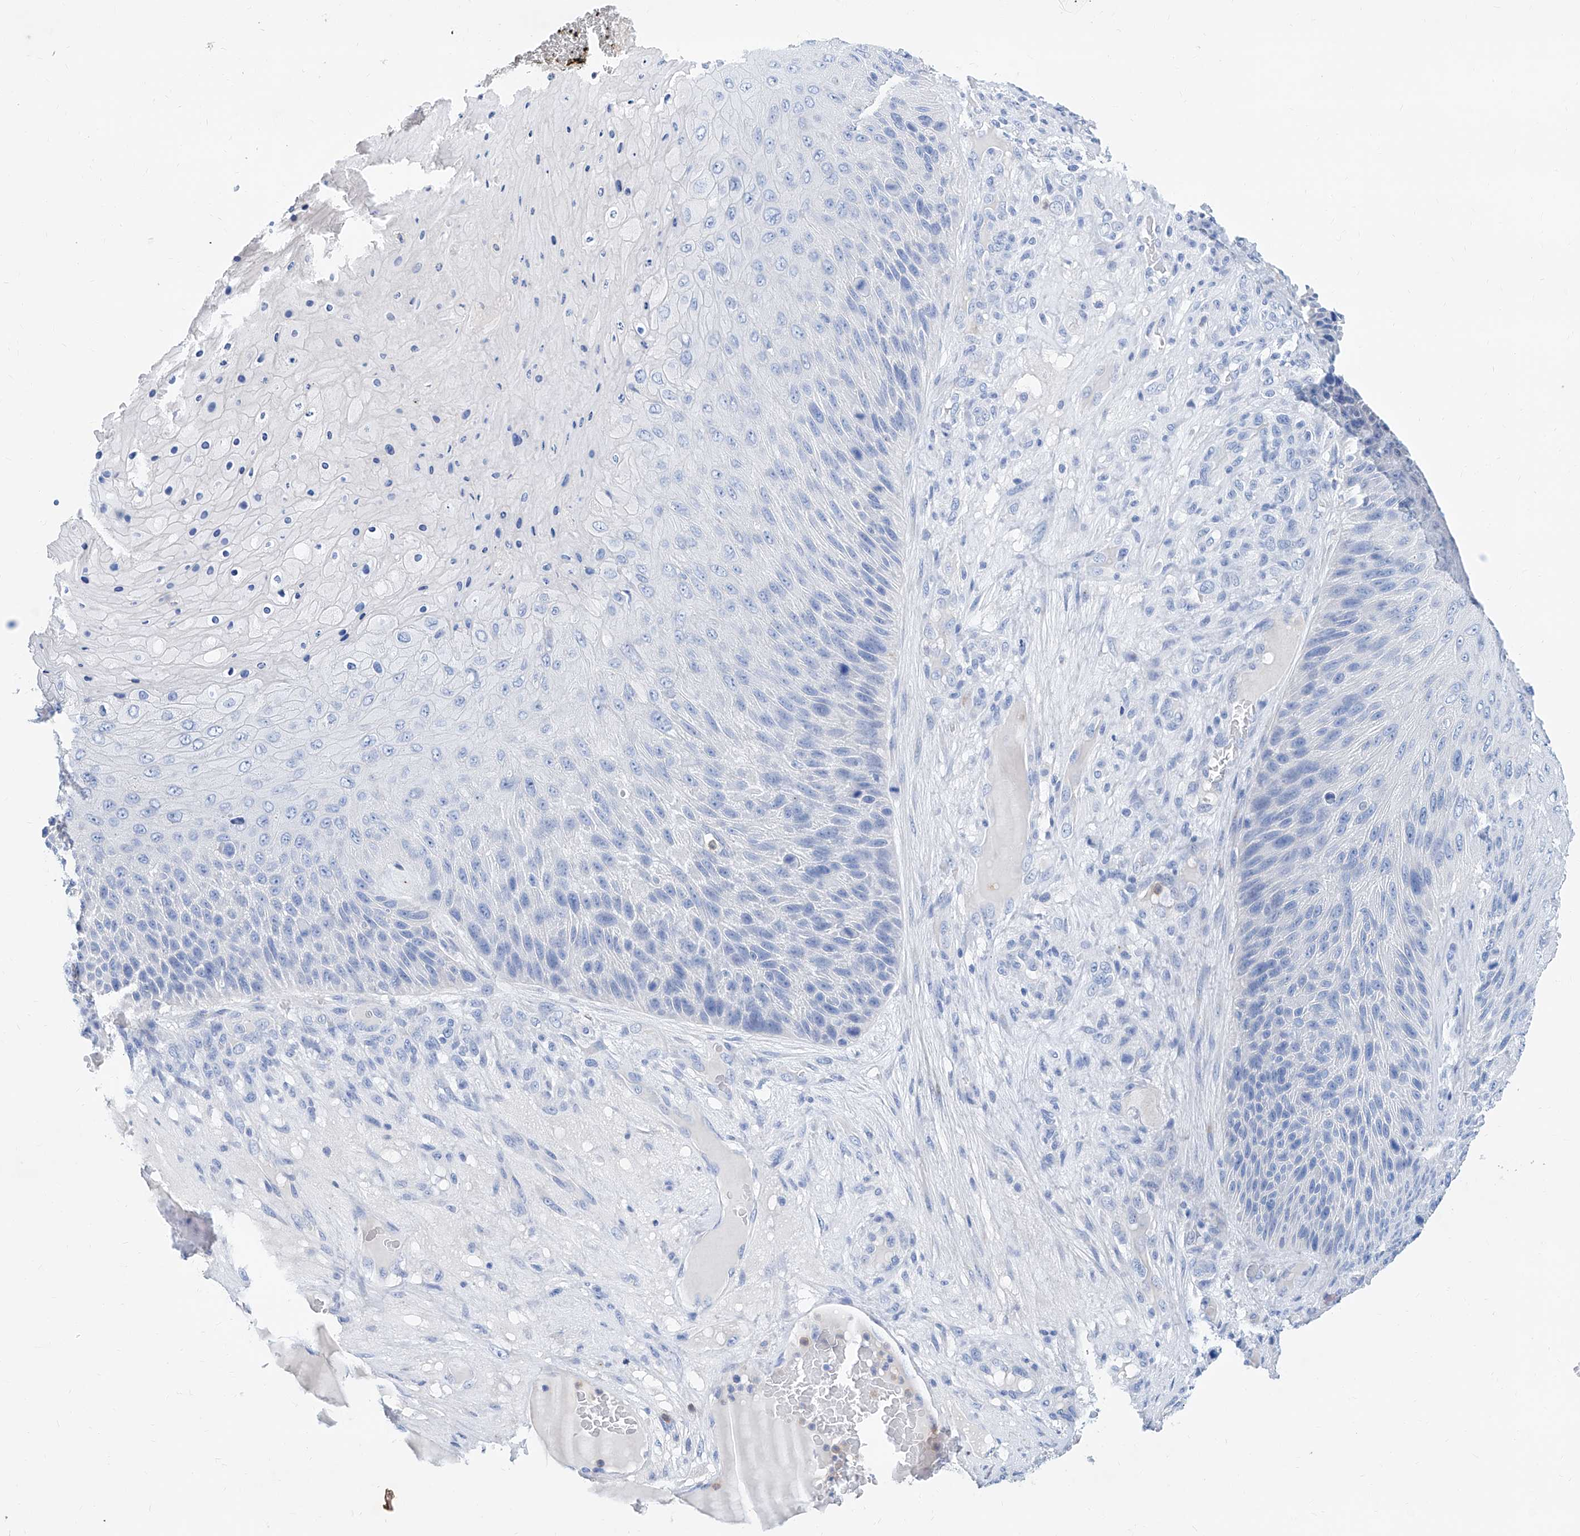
{"staining": {"intensity": "negative", "quantity": "none", "location": "none"}, "tissue": "skin cancer", "cell_type": "Tumor cells", "image_type": "cancer", "snomed": [{"axis": "morphology", "description": "Squamous cell carcinoma, NOS"}, {"axis": "topography", "description": "Skin"}], "caption": "DAB immunohistochemical staining of skin cancer demonstrates no significant positivity in tumor cells.", "gene": "SLC25A29", "patient": {"sex": "female", "age": 88}}